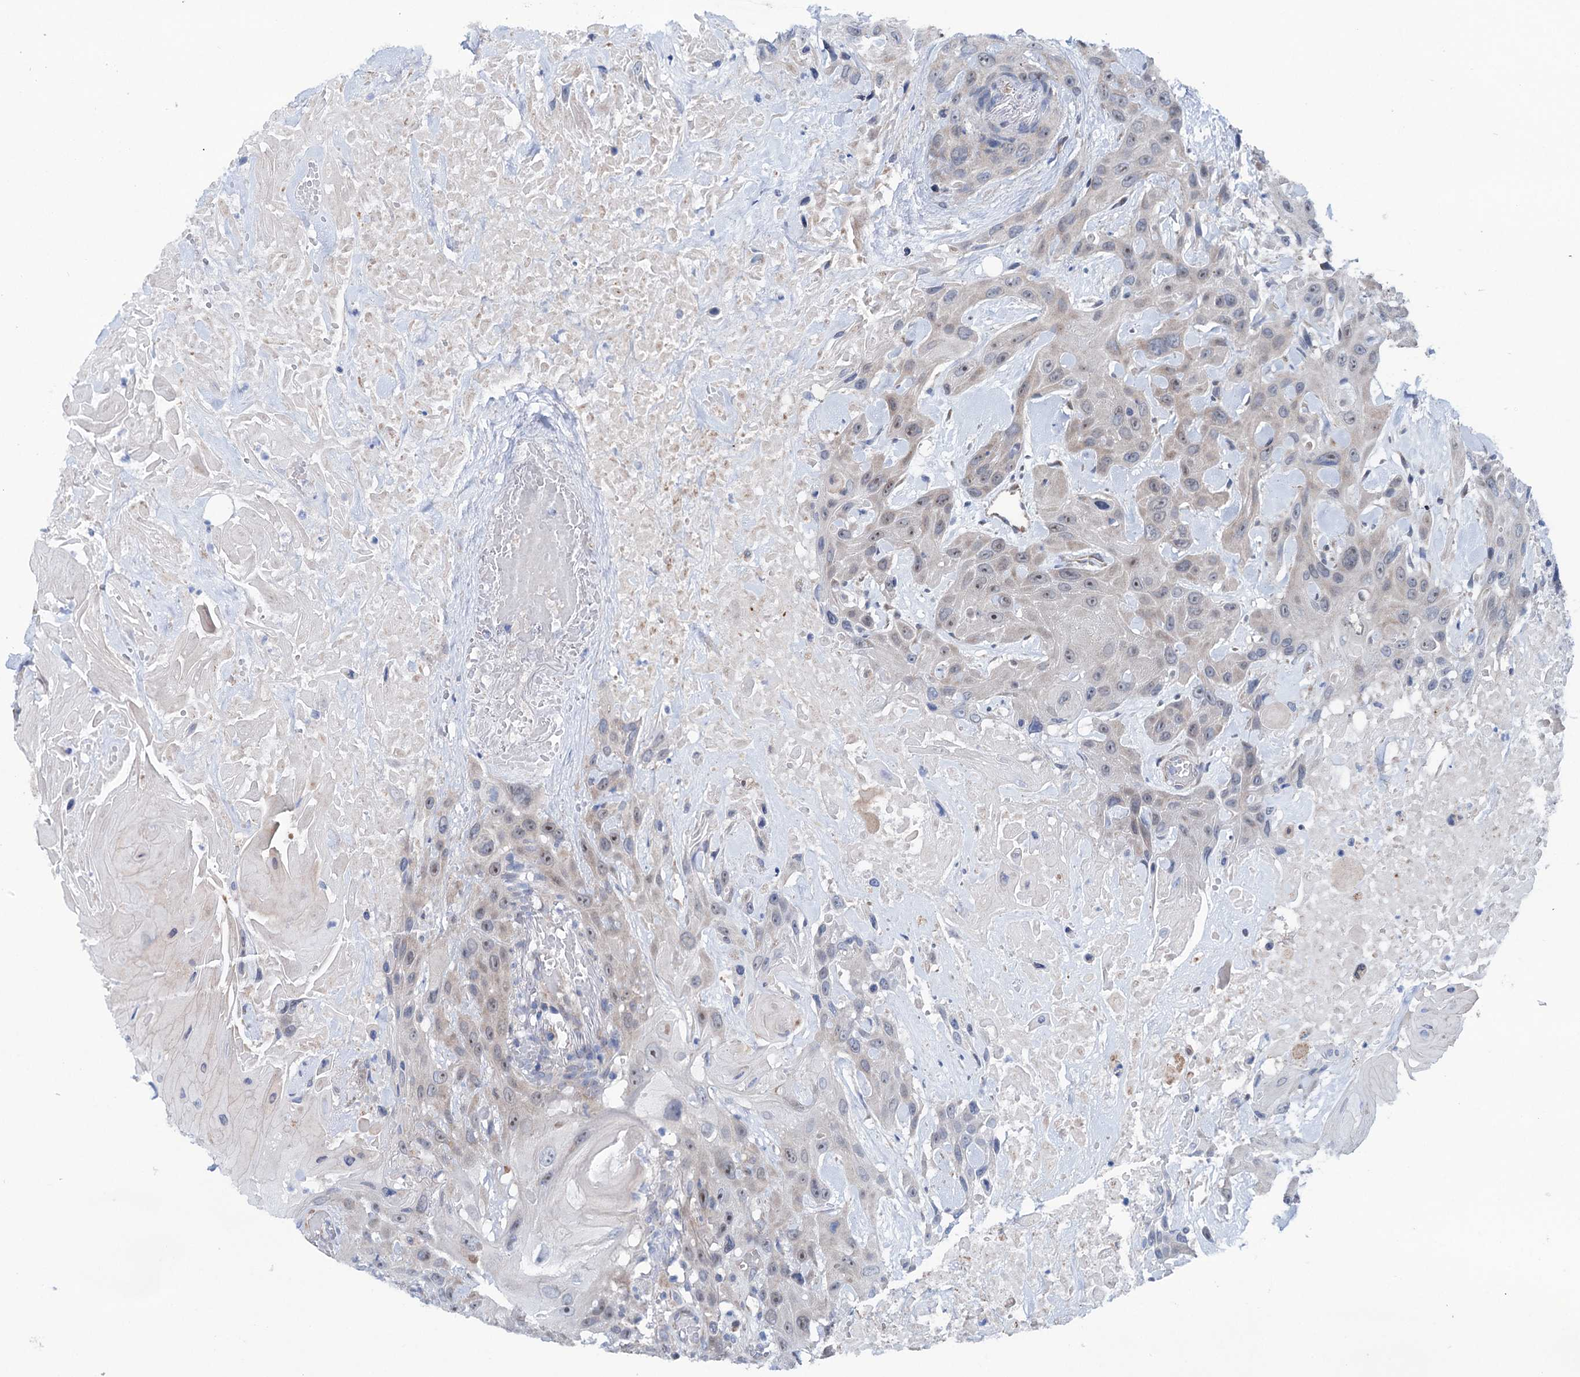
{"staining": {"intensity": "weak", "quantity": "<25%", "location": "cytoplasmic/membranous,nuclear"}, "tissue": "head and neck cancer", "cell_type": "Tumor cells", "image_type": "cancer", "snomed": [{"axis": "morphology", "description": "Squamous cell carcinoma, NOS"}, {"axis": "topography", "description": "Head-Neck"}], "caption": "A micrograph of head and neck cancer stained for a protein demonstrates no brown staining in tumor cells.", "gene": "EYA4", "patient": {"sex": "male", "age": 81}}